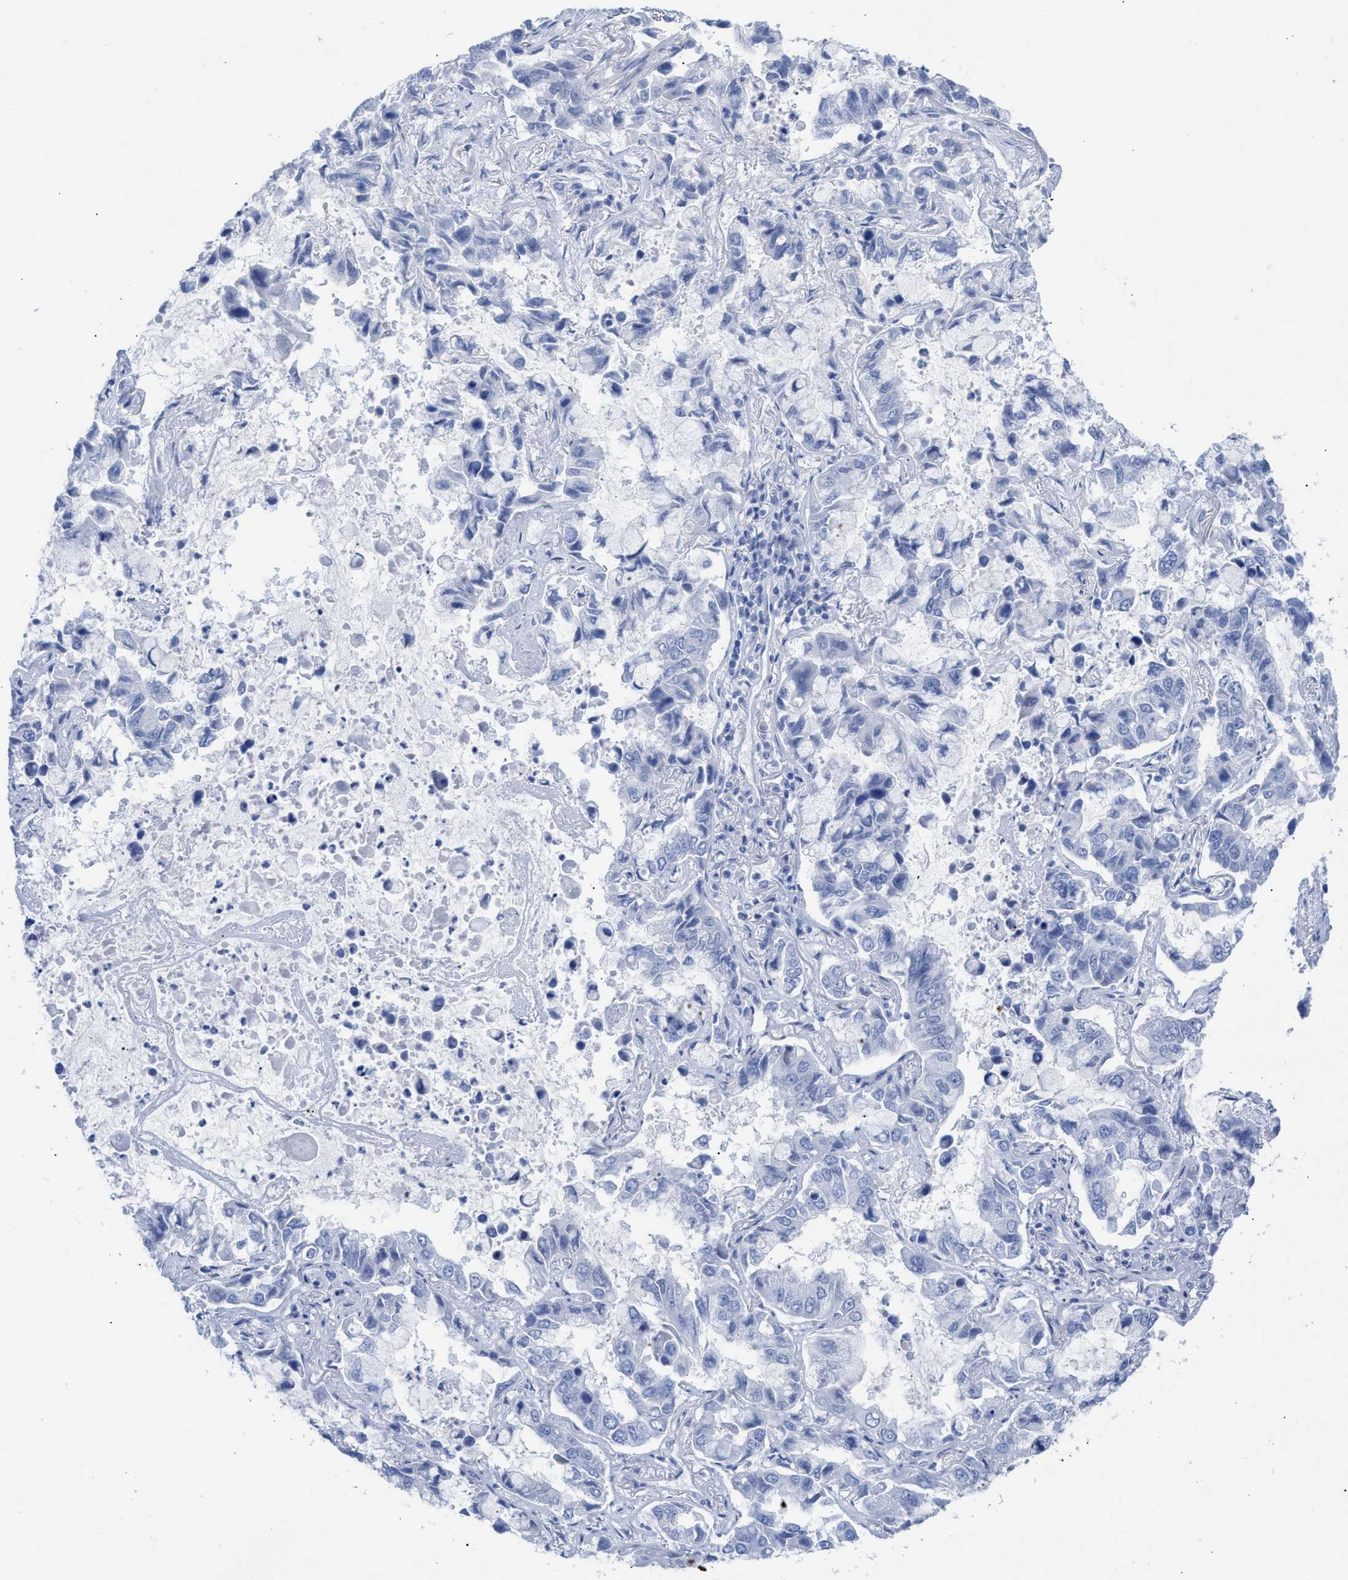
{"staining": {"intensity": "negative", "quantity": "none", "location": "none"}, "tissue": "lung cancer", "cell_type": "Tumor cells", "image_type": "cancer", "snomed": [{"axis": "morphology", "description": "Adenocarcinoma, NOS"}, {"axis": "topography", "description": "Lung"}], "caption": "Protein analysis of lung cancer reveals no significant expression in tumor cells.", "gene": "CPA1", "patient": {"sex": "male", "age": 64}}